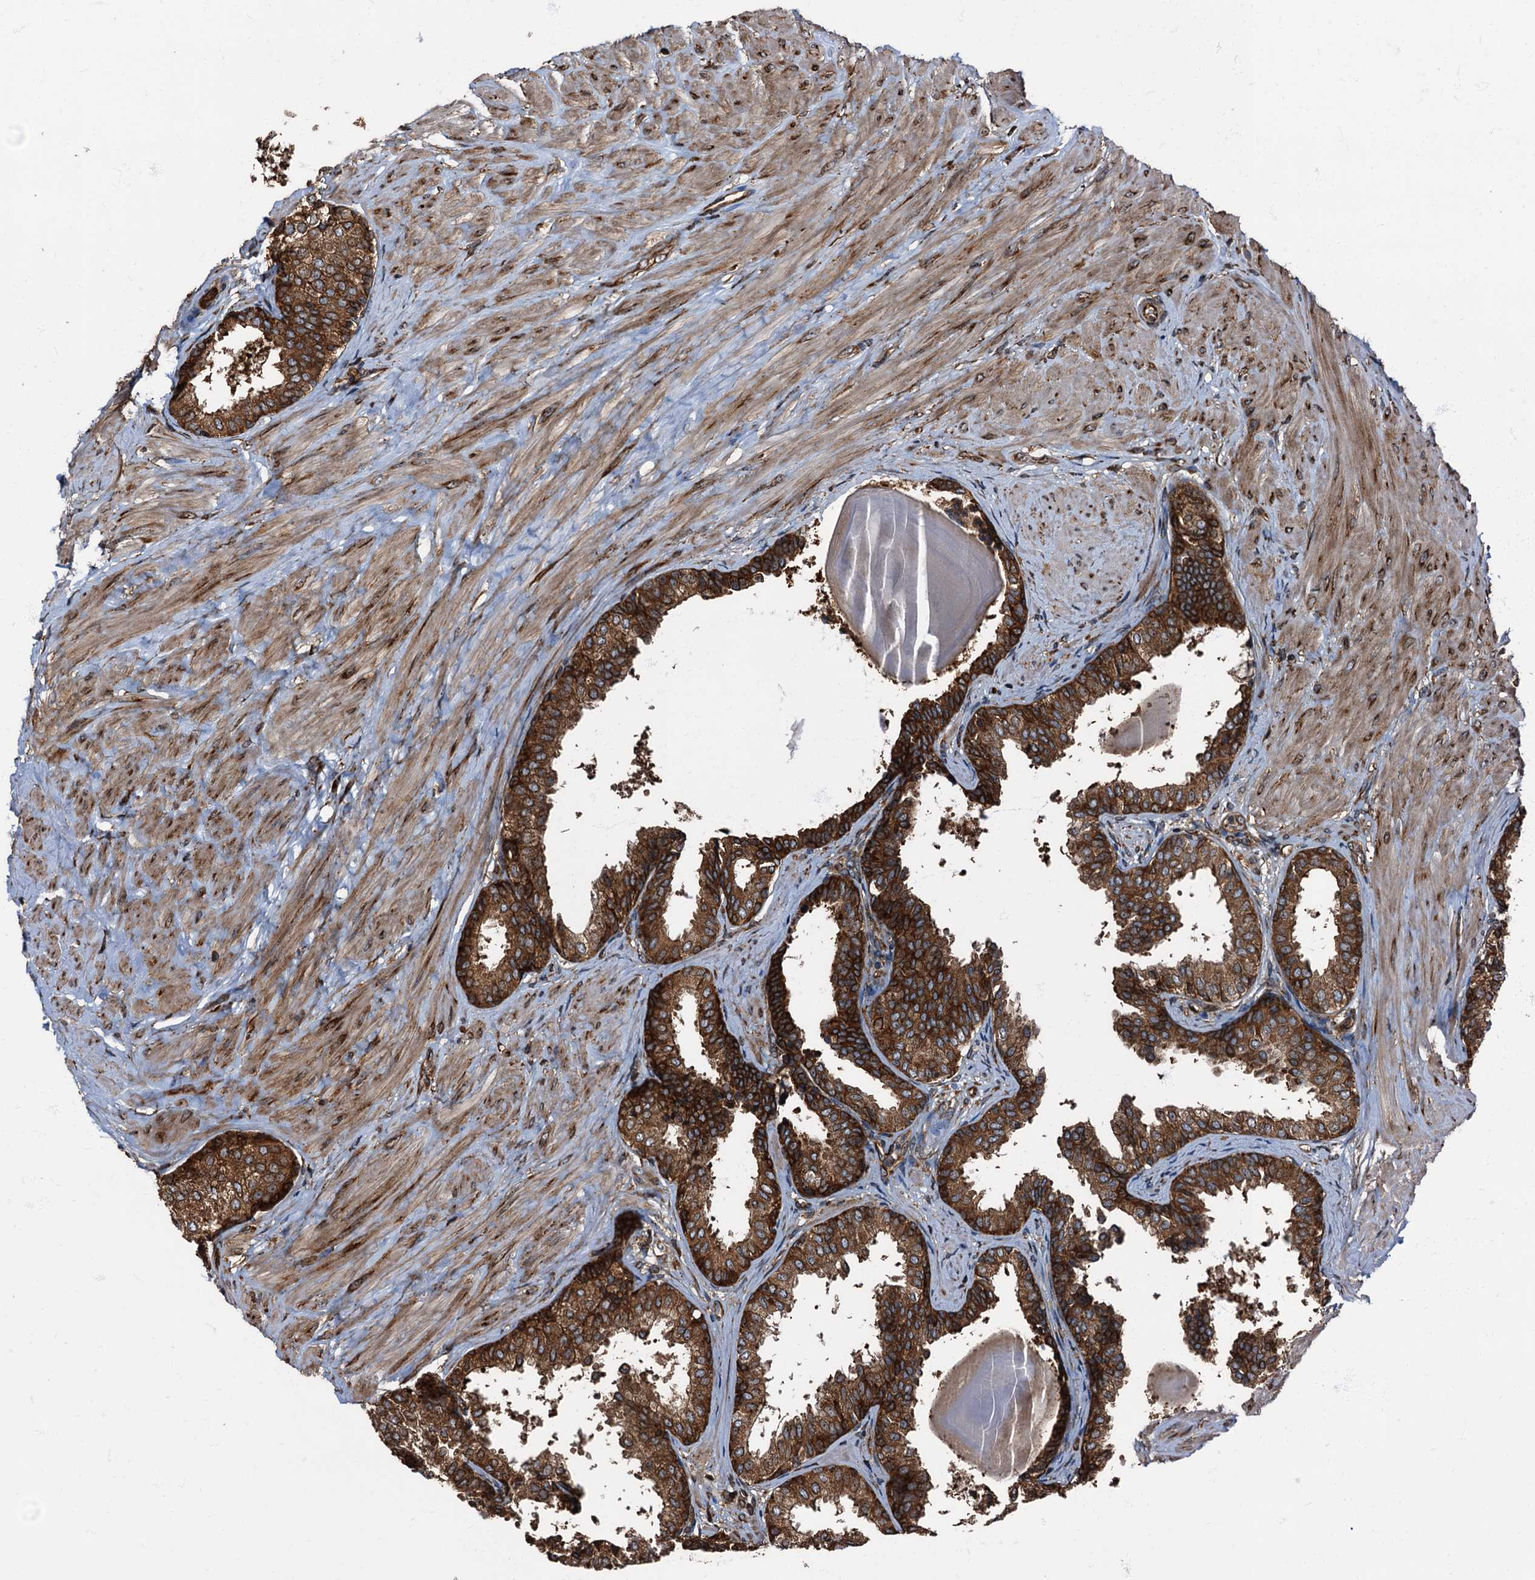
{"staining": {"intensity": "strong", "quantity": ">75%", "location": "cytoplasmic/membranous"}, "tissue": "prostate", "cell_type": "Glandular cells", "image_type": "normal", "snomed": [{"axis": "morphology", "description": "Normal tissue, NOS"}, {"axis": "topography", "description": "Prostate"}], "caption": "This micrograph exhibits normal prostate stained with IHC to label a protein in brown. The cytoplasmic/membranous of glandular cells show strong positivity for the protein. Nuclei are counter-stained blue.", "gene": "ATP2C1", "patient": {"sex": "male", "age": 48}}